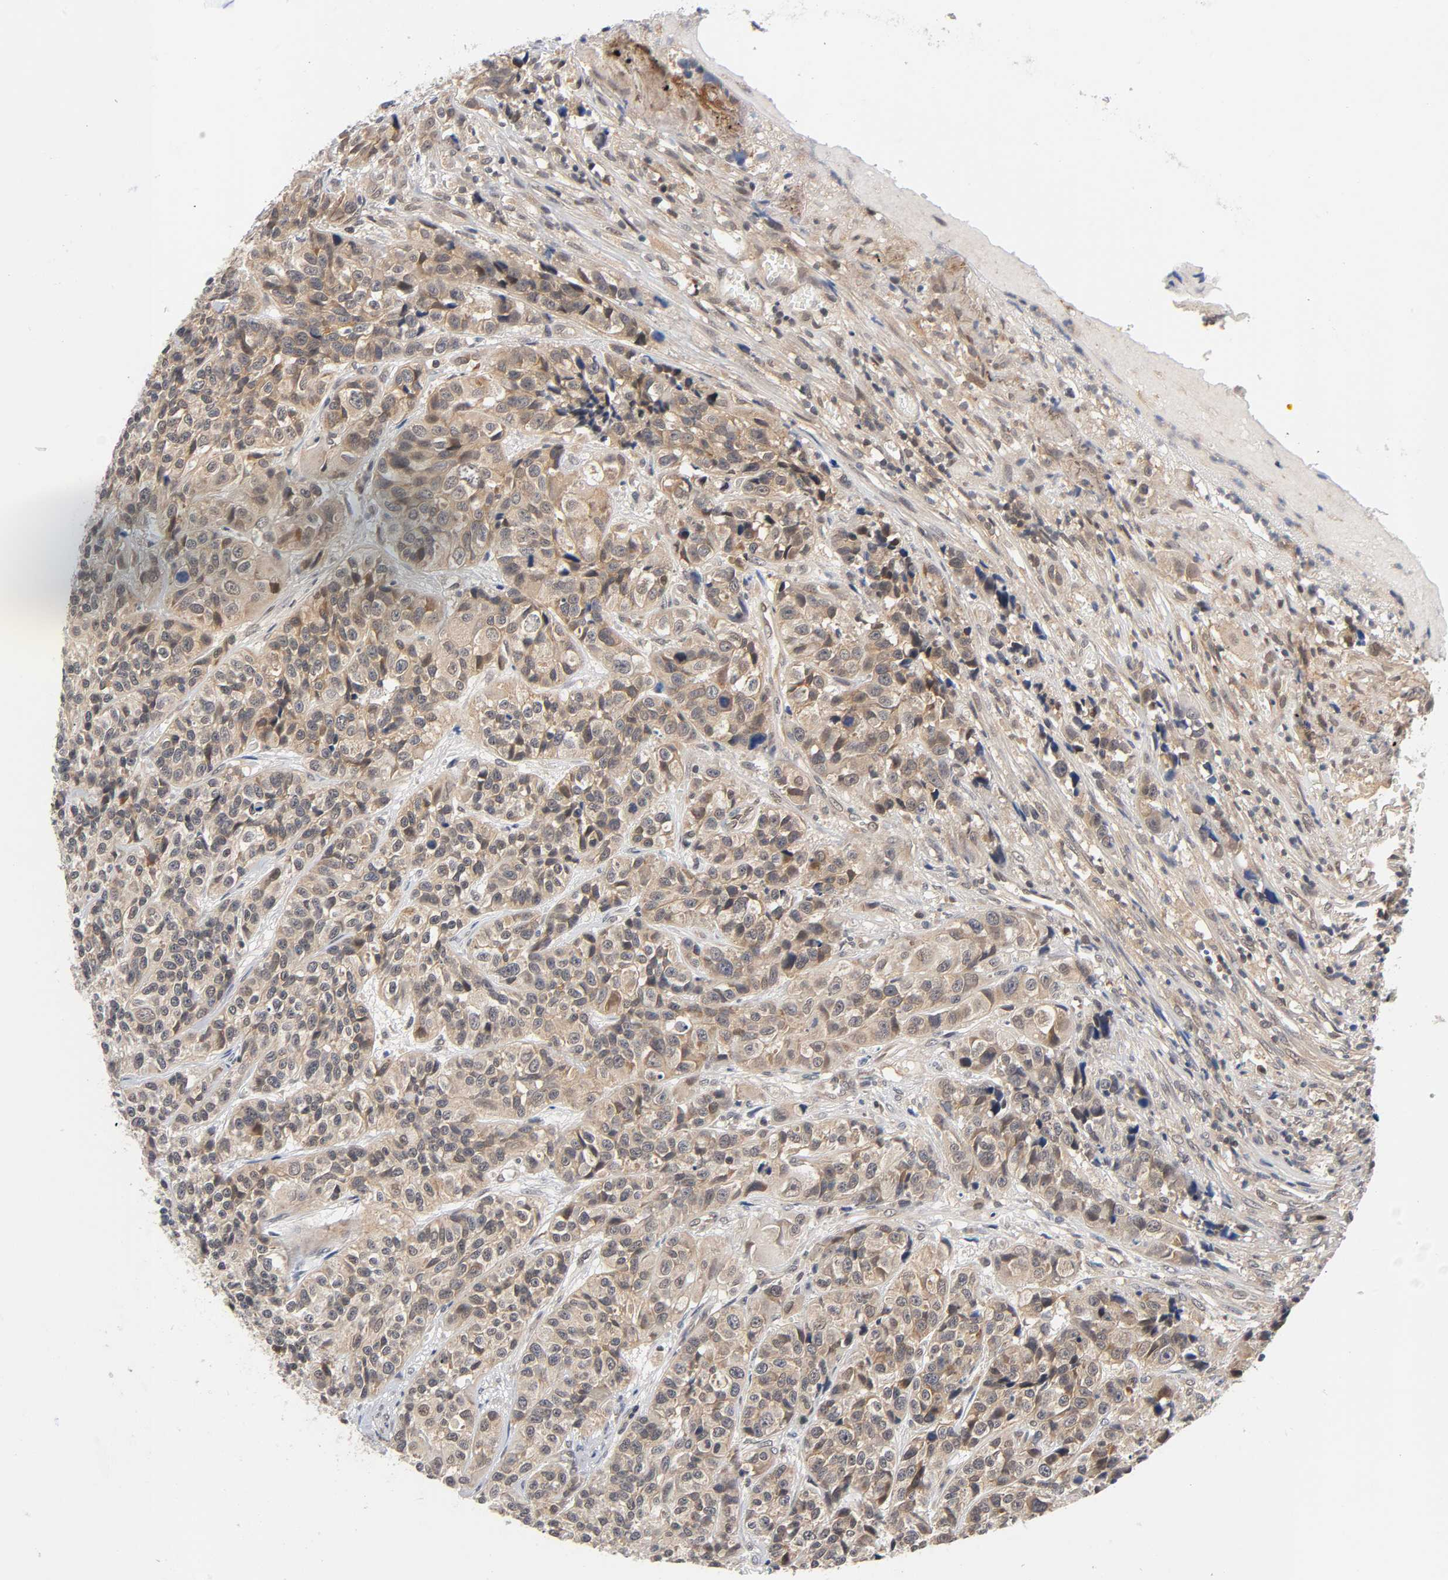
{"staining": {"intensity": "weak", "quantity": ">75%", "location": "cytoplasmic/membranous"}, "tissue": "urothelial cancer", "cell_type": "Tumor cells", "image_type": "cancer", "snomed": [{"axis": "morphology", "description": "Urothelial carcinoma, High grade"}, {"axis": "topography", "description": "Urinary bladder"}], "caption": "The histopathology image exhibits immunohistochemical staining of urothelial carcinoma (high-grade). There is weak cytoplasmic/membranous expression is seen in about >75% of tumor cells.", "gene": "PRKAB1", "patient": {"sex": "female", "age": 81}}